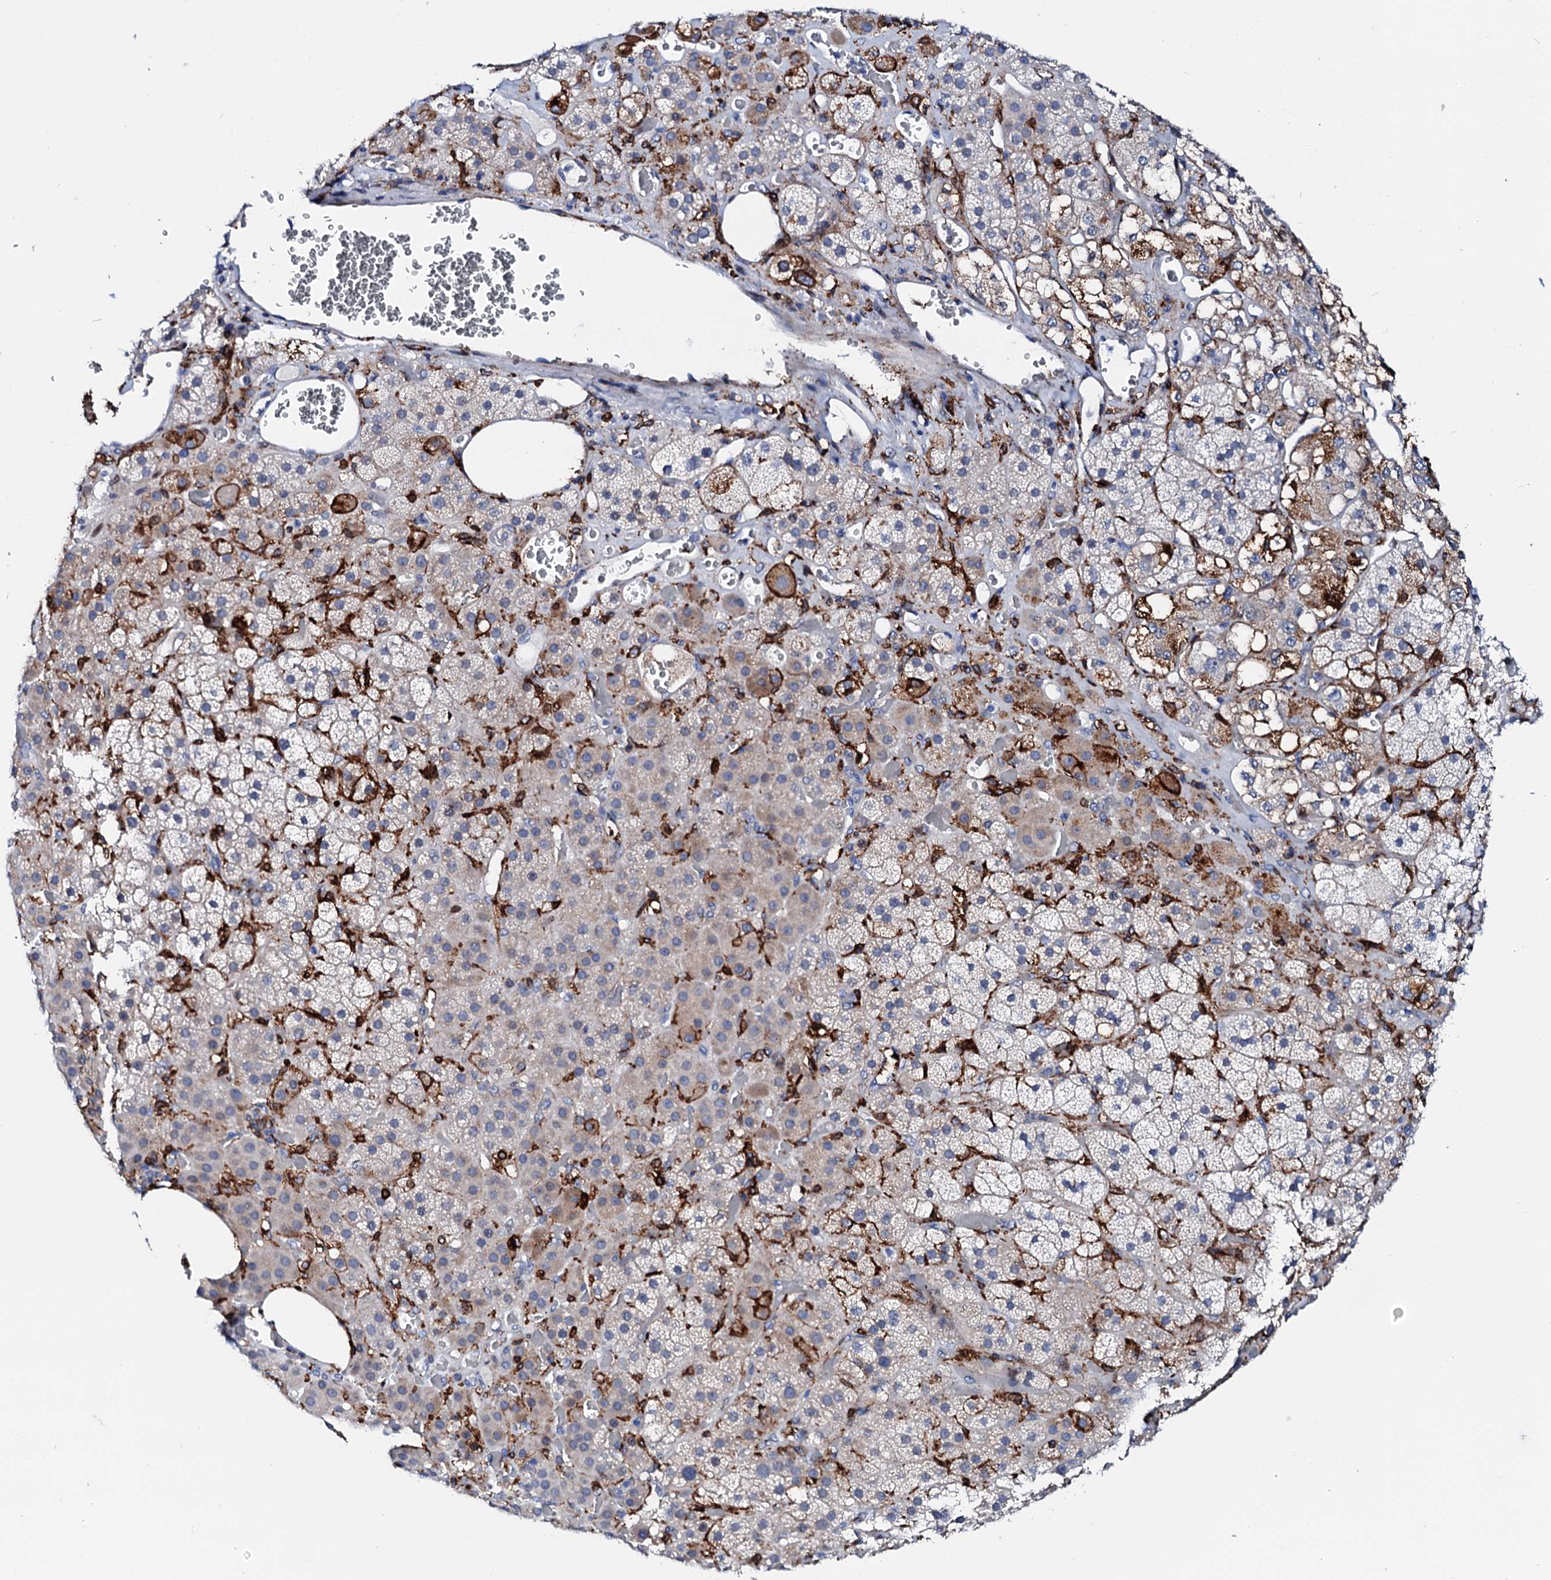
{"staining": {"intensity": "strong", "quantity": "<25%", "location": "cytoplasmic/membranous"}, "tissue": "adrenal gland", "cell_type": "Glandular cells", "image_type": "normal", "snomed": [{"axis": "morphology", "description": "Normal tissue, NOS"}, {"axis": "topography", "description": "Adrenal gland"}], "caption": "Adrenal gland stained for a protein (brown) reveals strong cytoplasmic/membranous positive staining in about <25% of glandular cells.", "gene": "MED13L", "patient": {"sex": "male", "age": 57}}